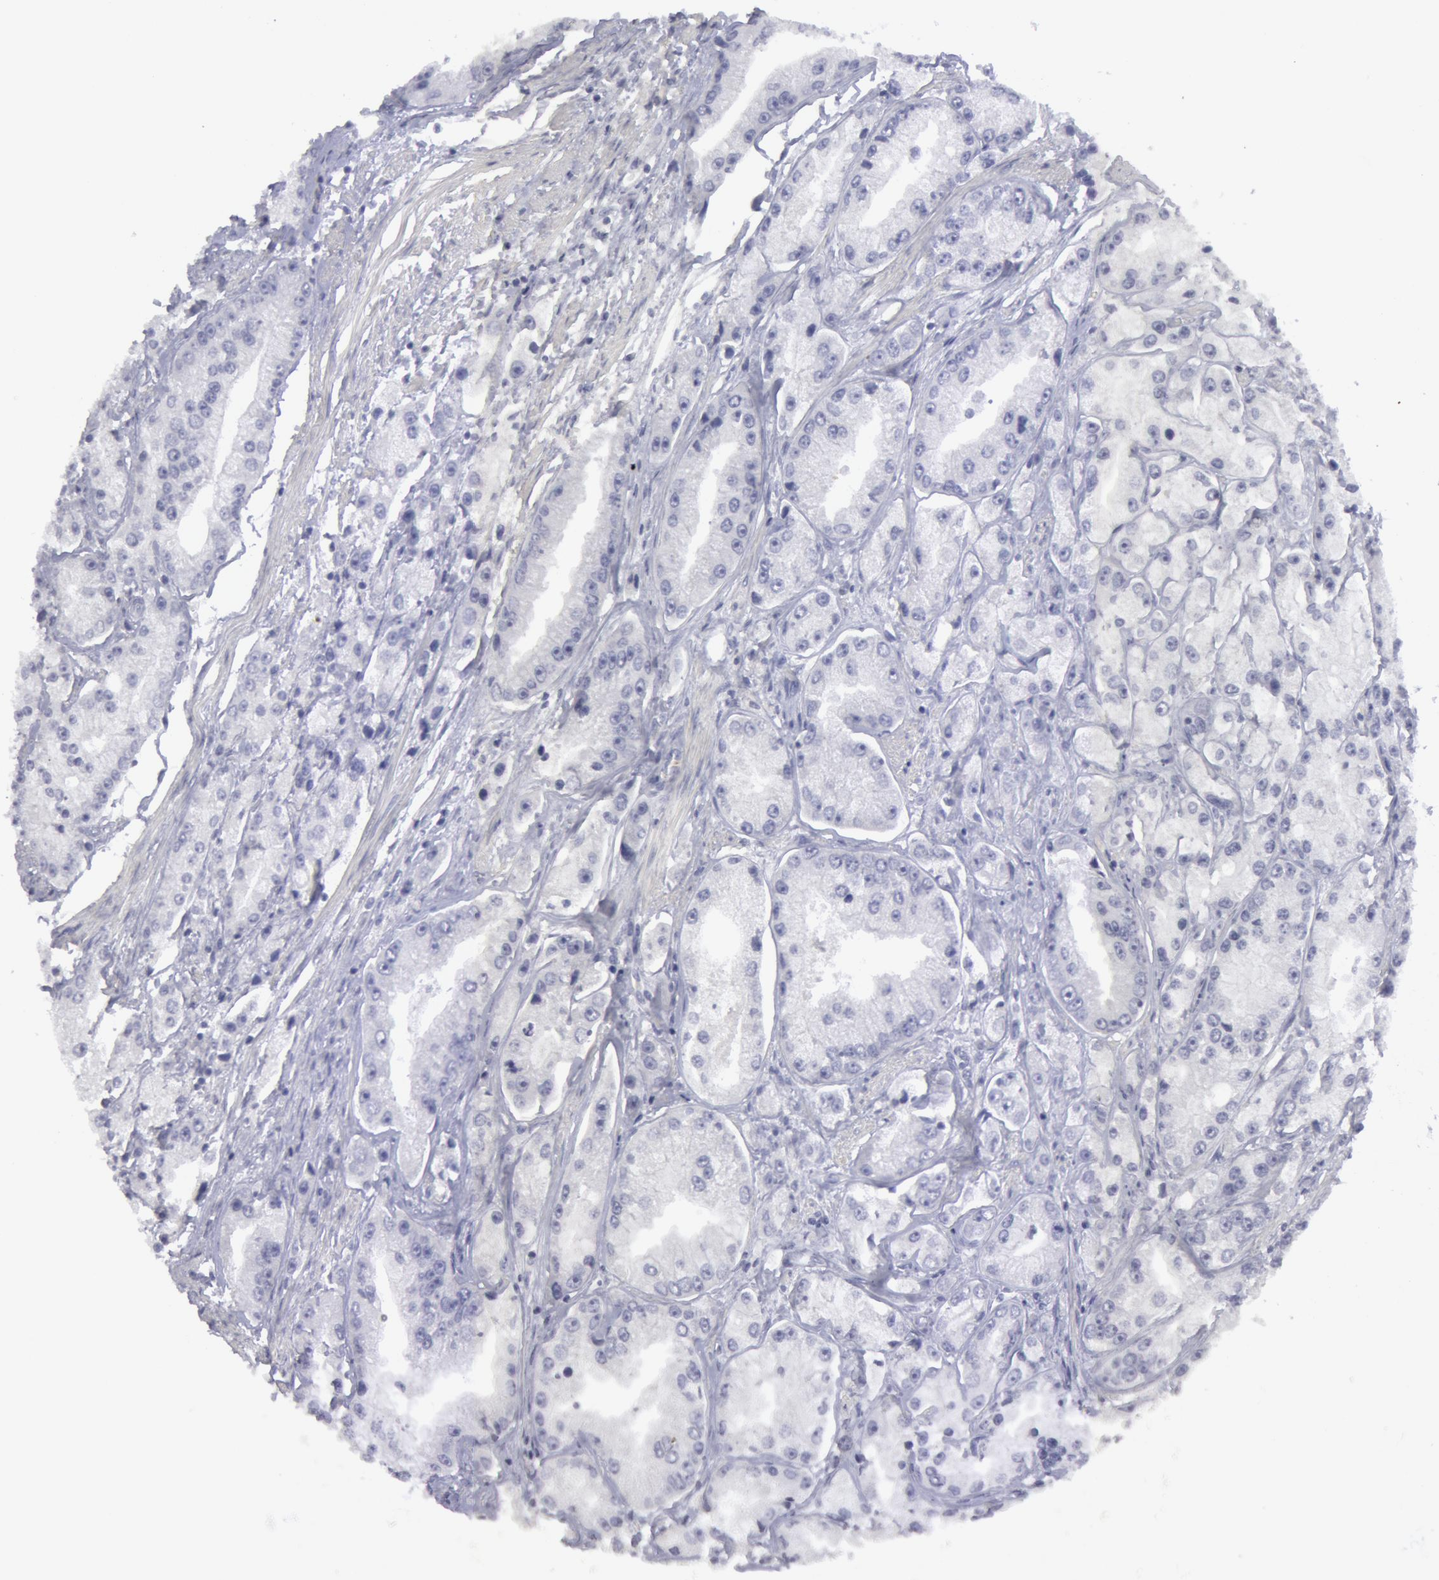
{"staining": {"intensity": "negative", "quantity": "none", "location": "none"}, "tissue": "prostate cancer", "cell_type": "Tumor cells", "image_type": "cancer", "snomed": [{"axis": "morphology", "description": "Adenocarcinoma, Medium grade"}, {"axis": "topography", "description": "Prostate"}], "caption": "DAB immunohistochemical staining of human adenocarcinoma (medium-grade) (prostate) exhibits no significant expression in tumor cells.", "gene": "SMC1B", "patient": {"sex": "male", "age": 72}}